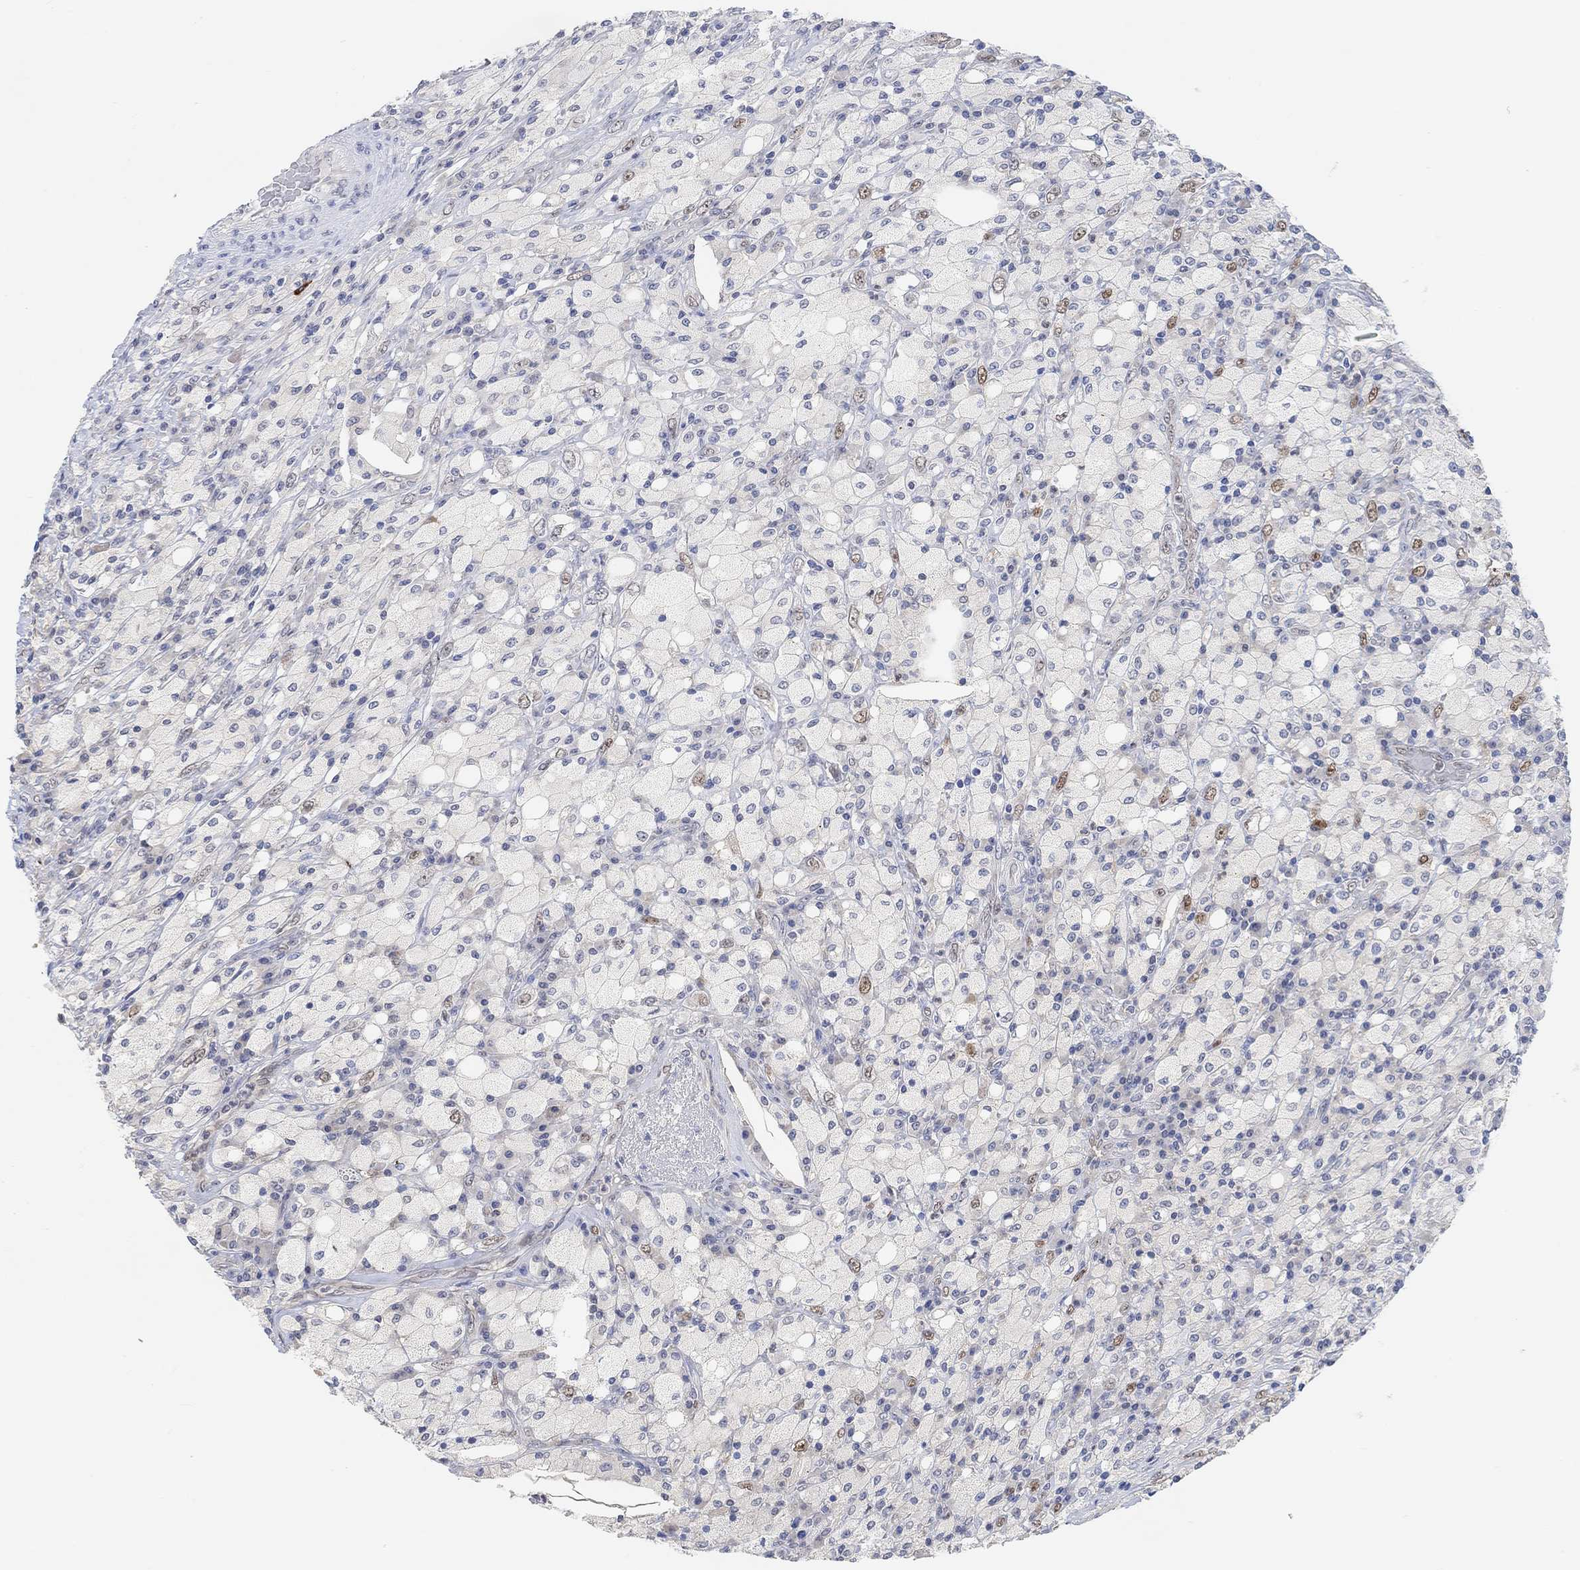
{"staining": {"intensity": "negative", "quantity": "none", "location": "none"}, "tissue": "testis cancer", "cell_type": "Tumor cells", "image_type": "cancer", "snomed": [{"axis": "morphology", "description": "Necrosis, NOS"}, {"axis": "morphology", "description": "Carcinoma, Embryonal, NOS"}, {"axis": "topography", "description": "Testis"}], "caption": "High power microscopy micrograph of an IHC photomicrograph of testis cancer (embryonal carcinoma), revealing no significant staining in tumor cells.", "gene": "MUC1", "patient": {"sex": "male", "age": 19}}